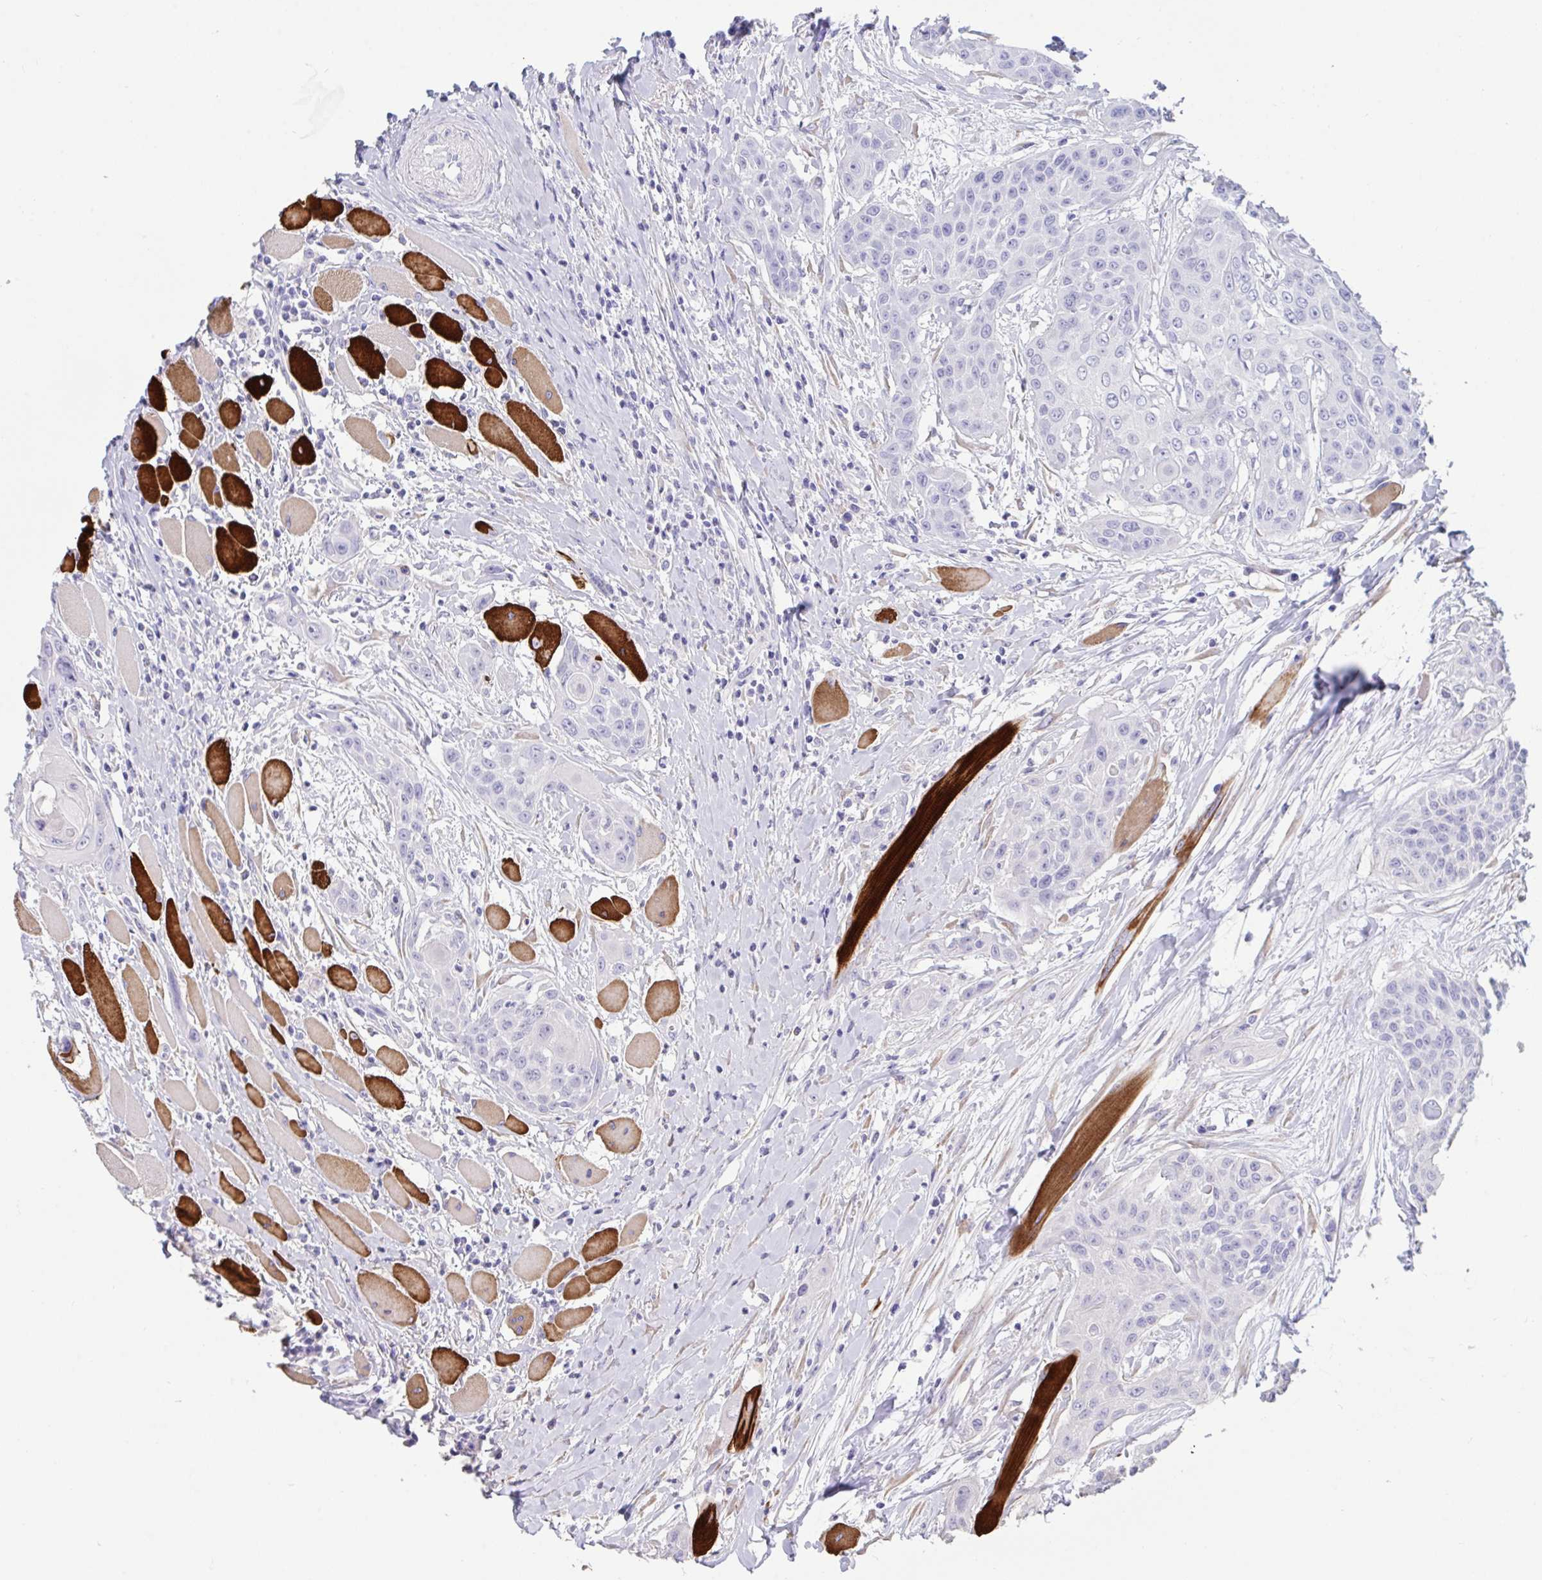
{"staining": {"intensity": "negative", "quantity": "none", "location": "none"}, "tissue": "head and neck cancer", "cell_type": "Tumor cells", "image_type": "cancer", "snomed": [{"axis": "morphology", "description": "Squamous cell carcinoma, NOS"}, {"axis": "topography", "description": "Head-Neck"}], "caption": "Immunohistochemical staining of human squamous cell carcinoma (head and neck) shows no significant staining in tumor cells. (Brightfield microscopy of DAB IHC at high magnification).", "gene": "TNNC1", "patient": {"sex": "female", "age": 73}}